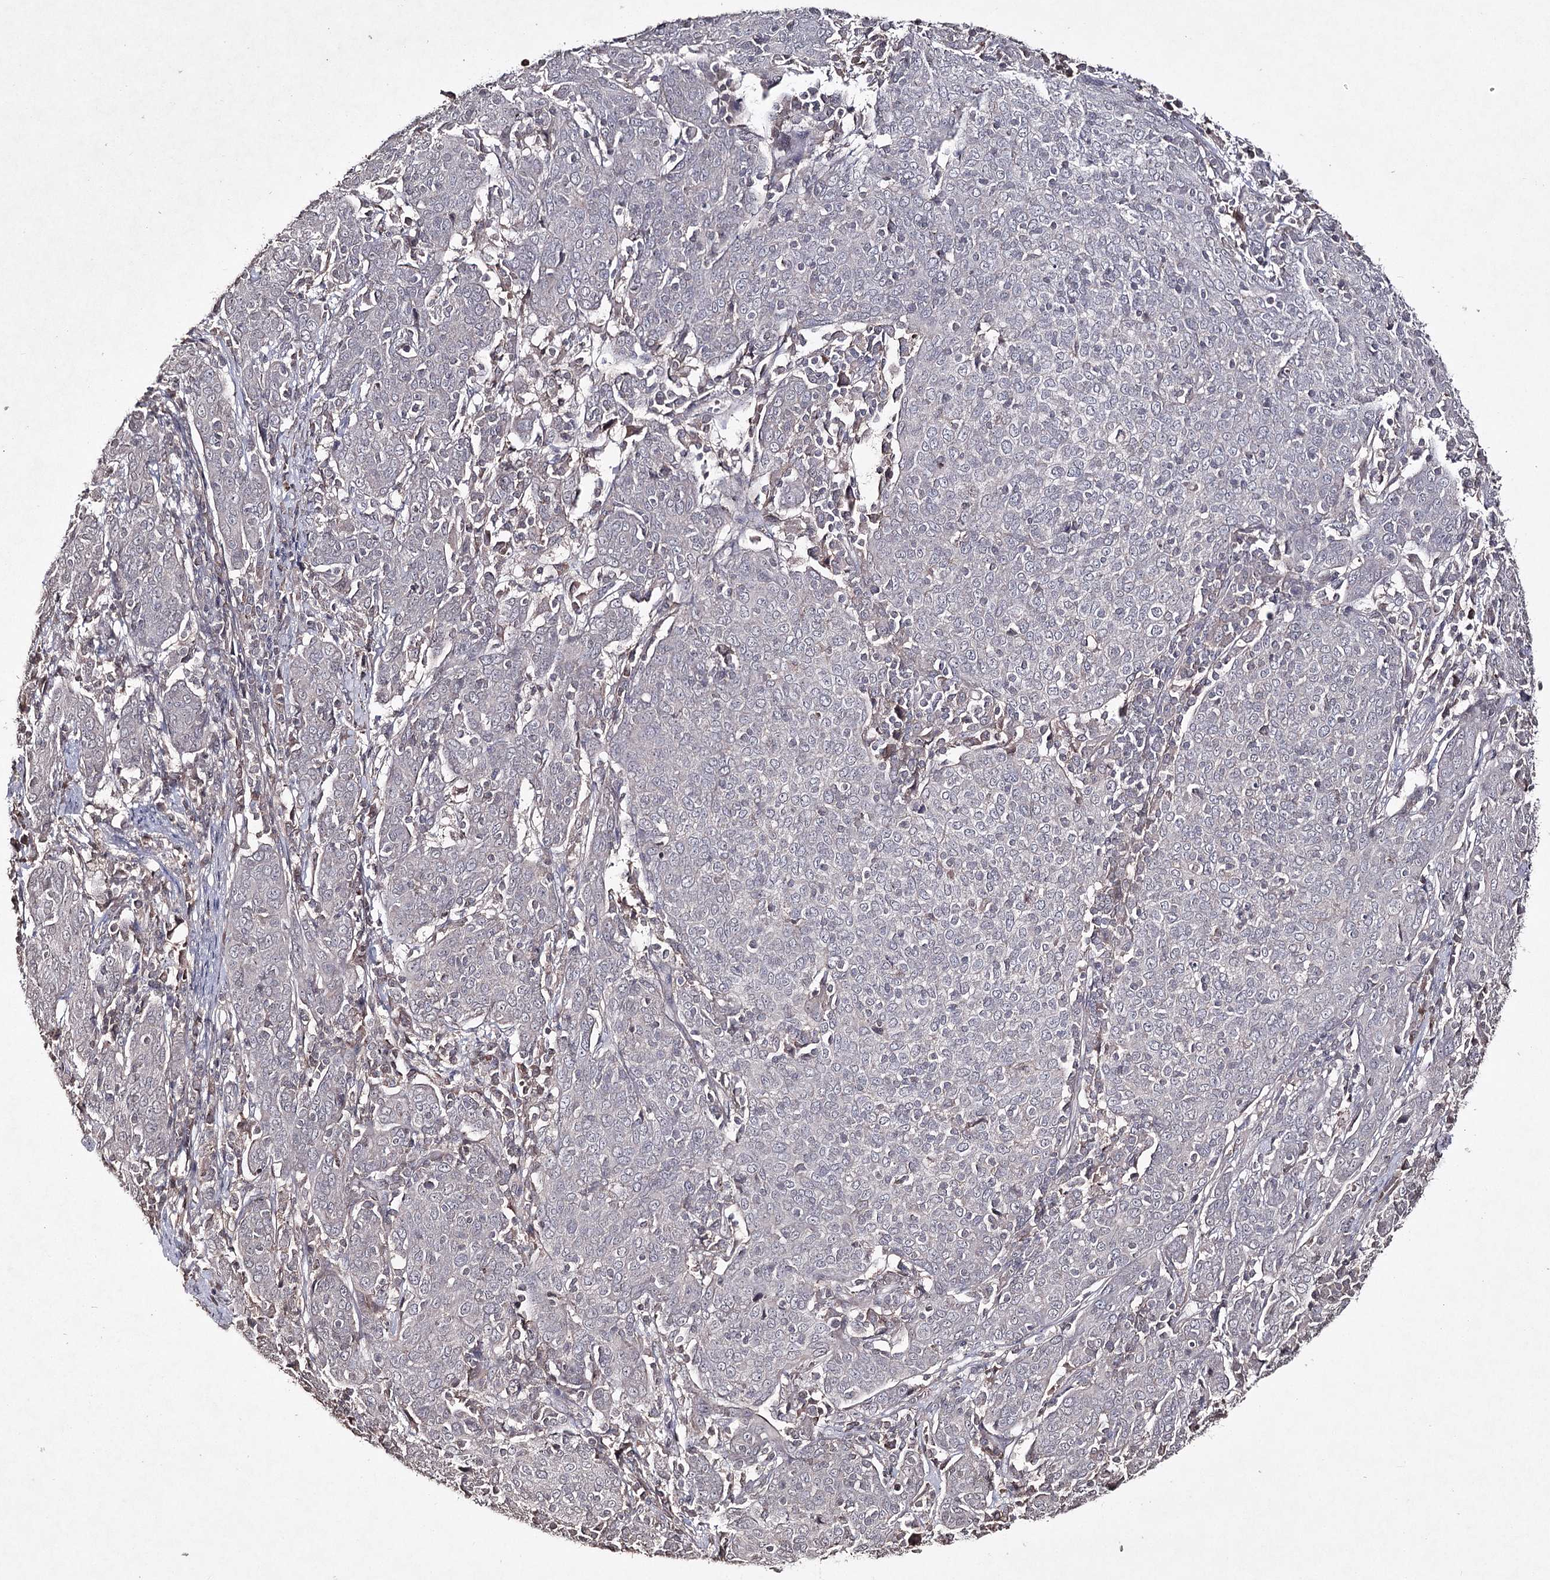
{"staining": {"intensity": "negative", "quantity": "none", "location": "none"}, "tissue": "cervical cancer", "cell_type": "Tumor cells", "image_type": "cancer", "snomed": [{"axis": "morphology", "description": "Squamous cell carcinoma, NOS"}, {"axis": "topography", "description": "Cervix"}], "caption": "Tumor cells are negative for protein expression in human cervical cancer. Nuclei are stained in blue.", "gene": "SYNGR3", "patient": {"sex": "female", "age": 67}}